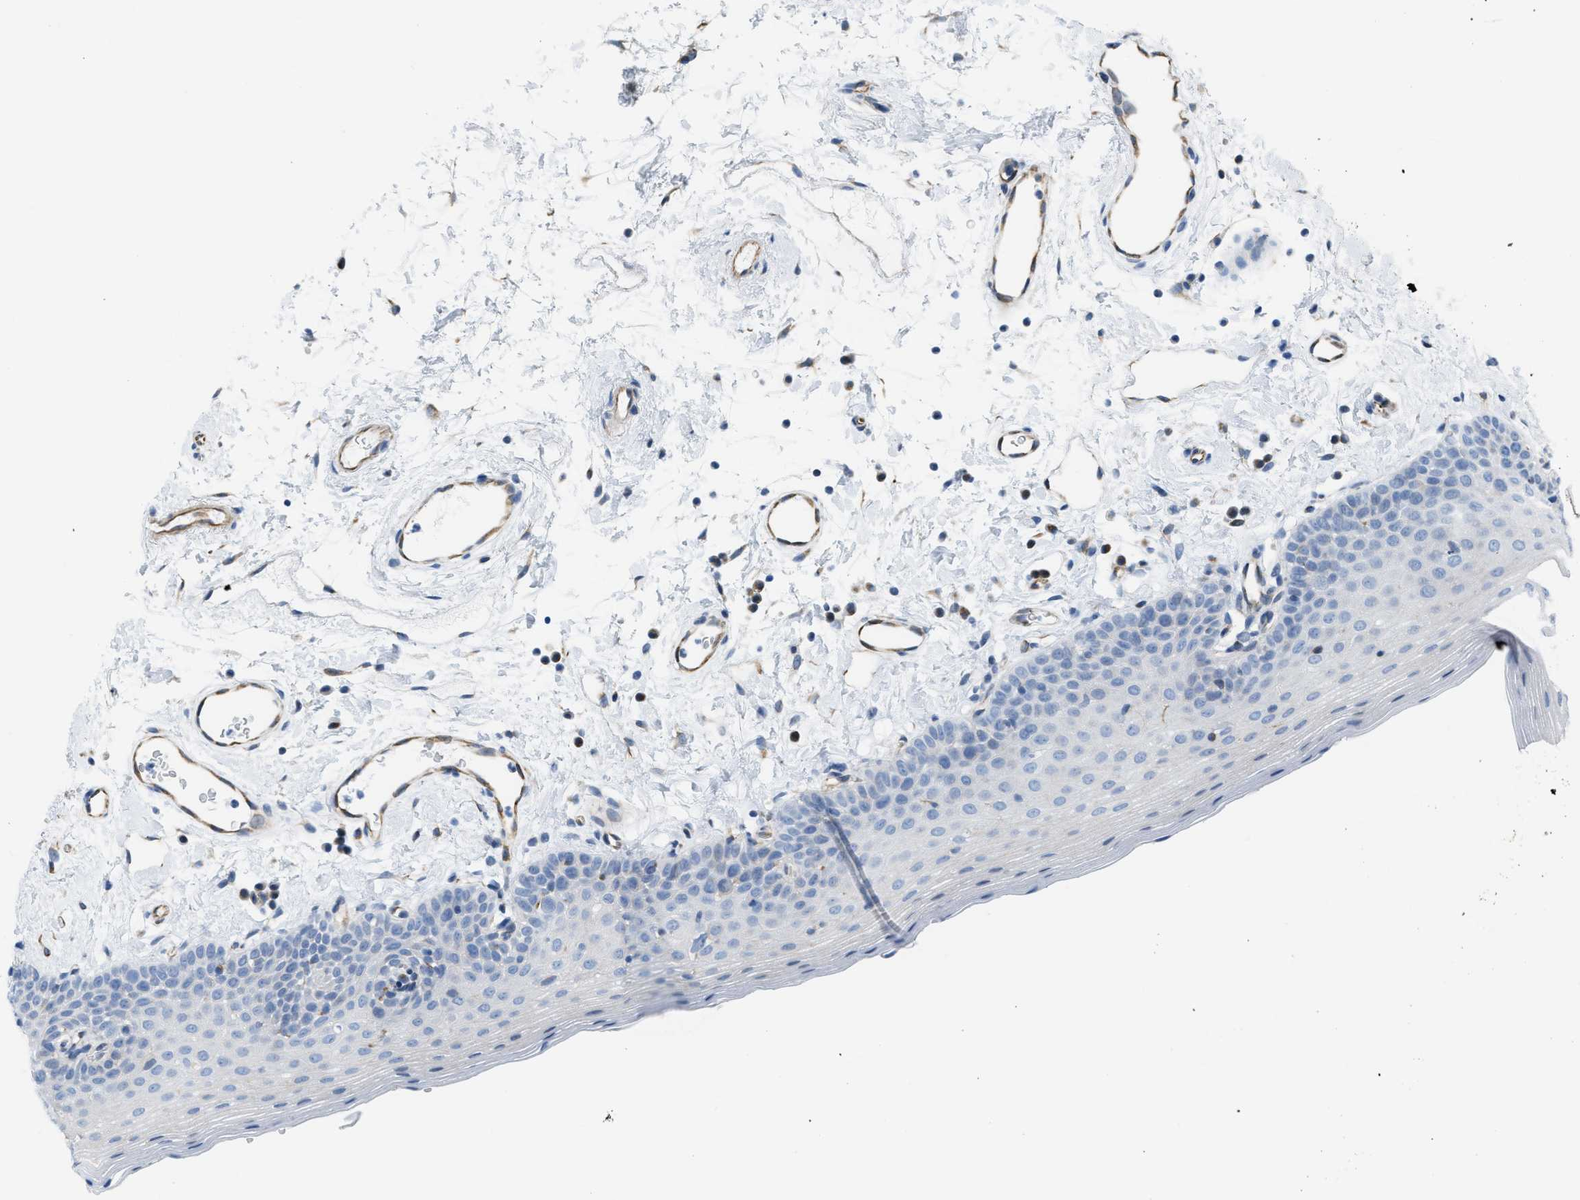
{"staining": {"intensity": "negative", "quantity": "none", "location": "none"}, "tissue": "oral mucosa", "cell_type": "Squamous epithelial cells", "image_type": "normal", "snomed": [{"axis": "morphology", "description": "Normal tissue, NOS"}, {"axis": "topography", "description": "Oral tissue"}], "caption": "Protein analysis of normal oral mucosa reveals no significant staining in squamous epithelial cells. The staining was performed using DAB (3,3'-diaminobenzidine) to visualize the protein expression in brown, while the nuclei were stained in blue with hematoxylin (Magnification: 20x).", "gene": "SLC12A1", "patient": {"sex": "male", "age": 66}}